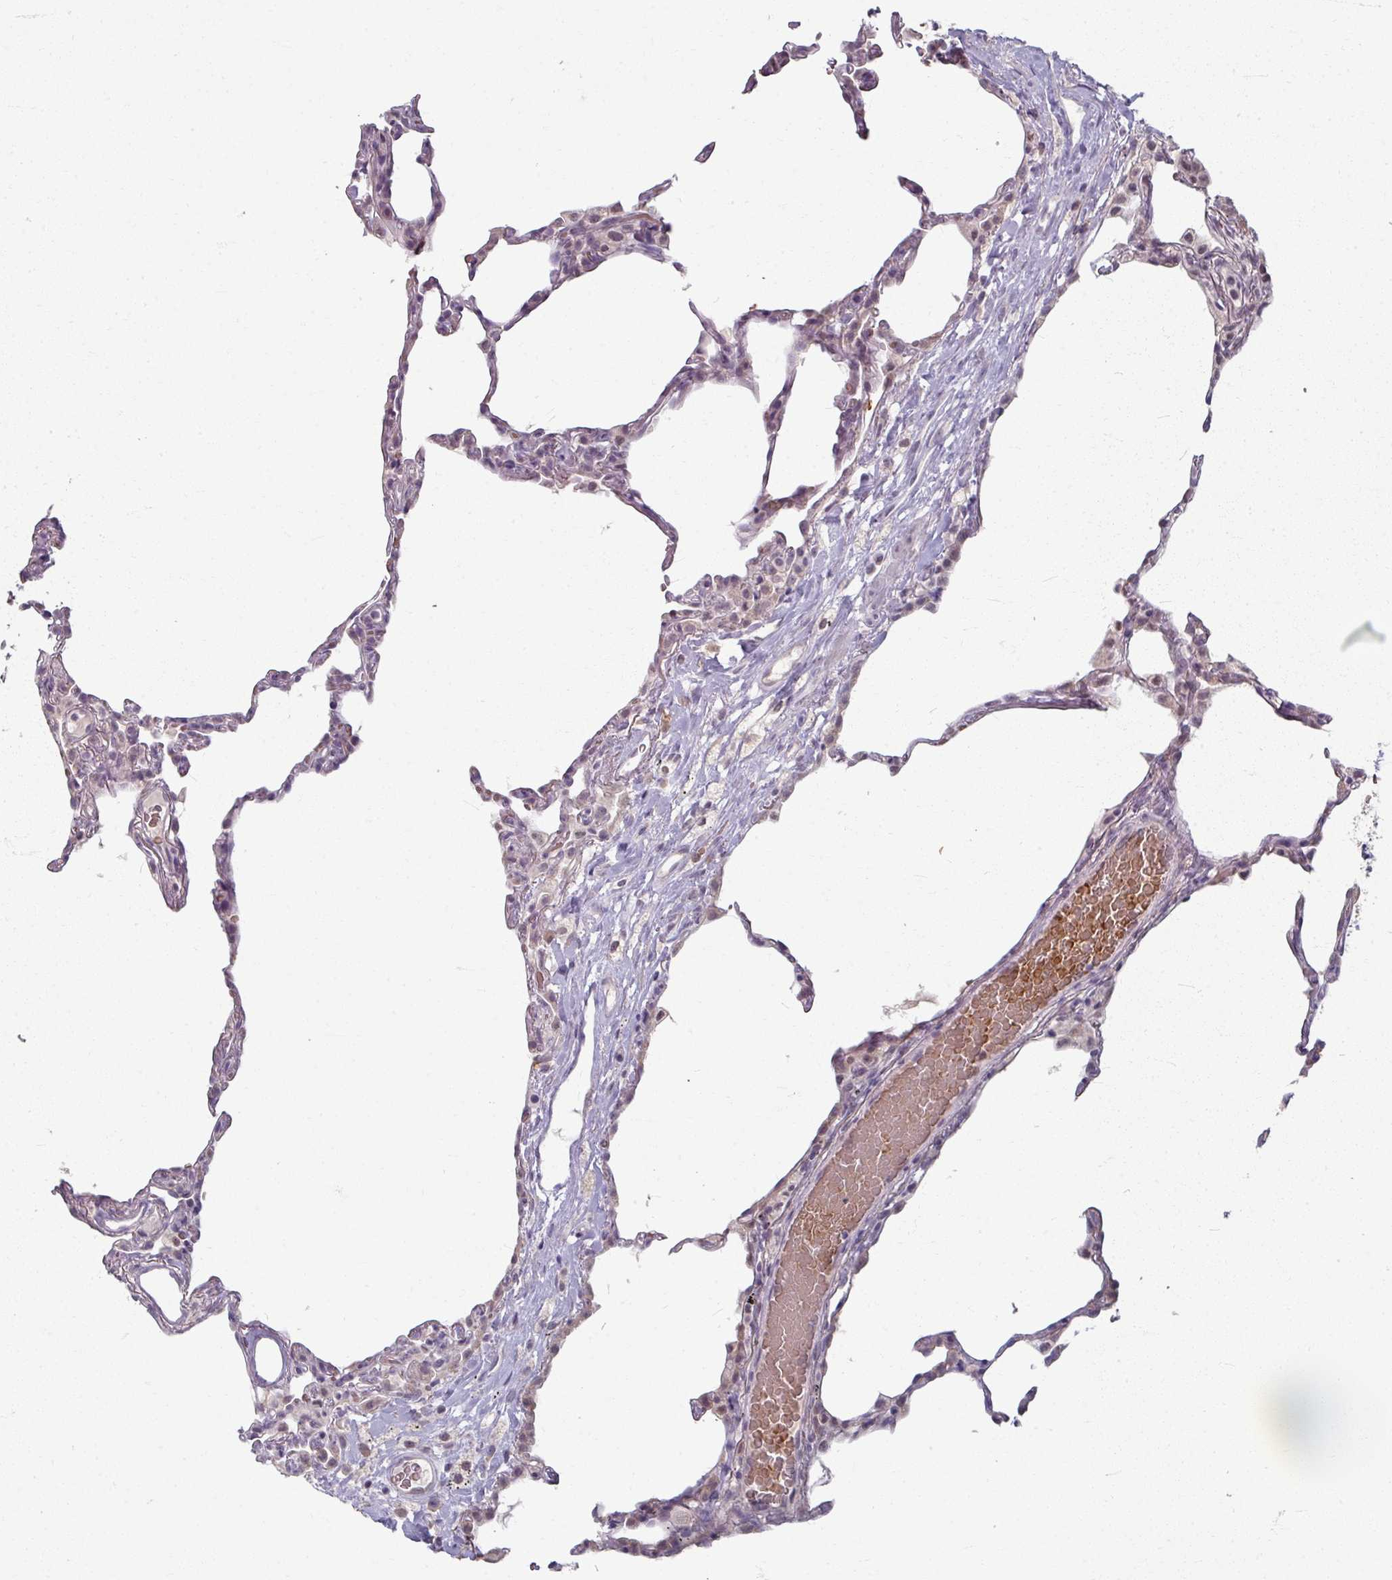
{"staining": {"intensity": "negative", "quantity": "none", "location": "none"}, "tissue": "lung", "cell_type": "Alveolar cells", "image_type": "normal", "snomed": [{"axis": "morphology", "description": "Normal tissue, NOS"}, {"axis": "topography", "description": "Lung"}], "caption": "Immunohistochemistry of unremarkable human lung shows no expression in alveolar cells.", "gene": "KMT5C", "patient": {"sex": "female", "age": 57}}